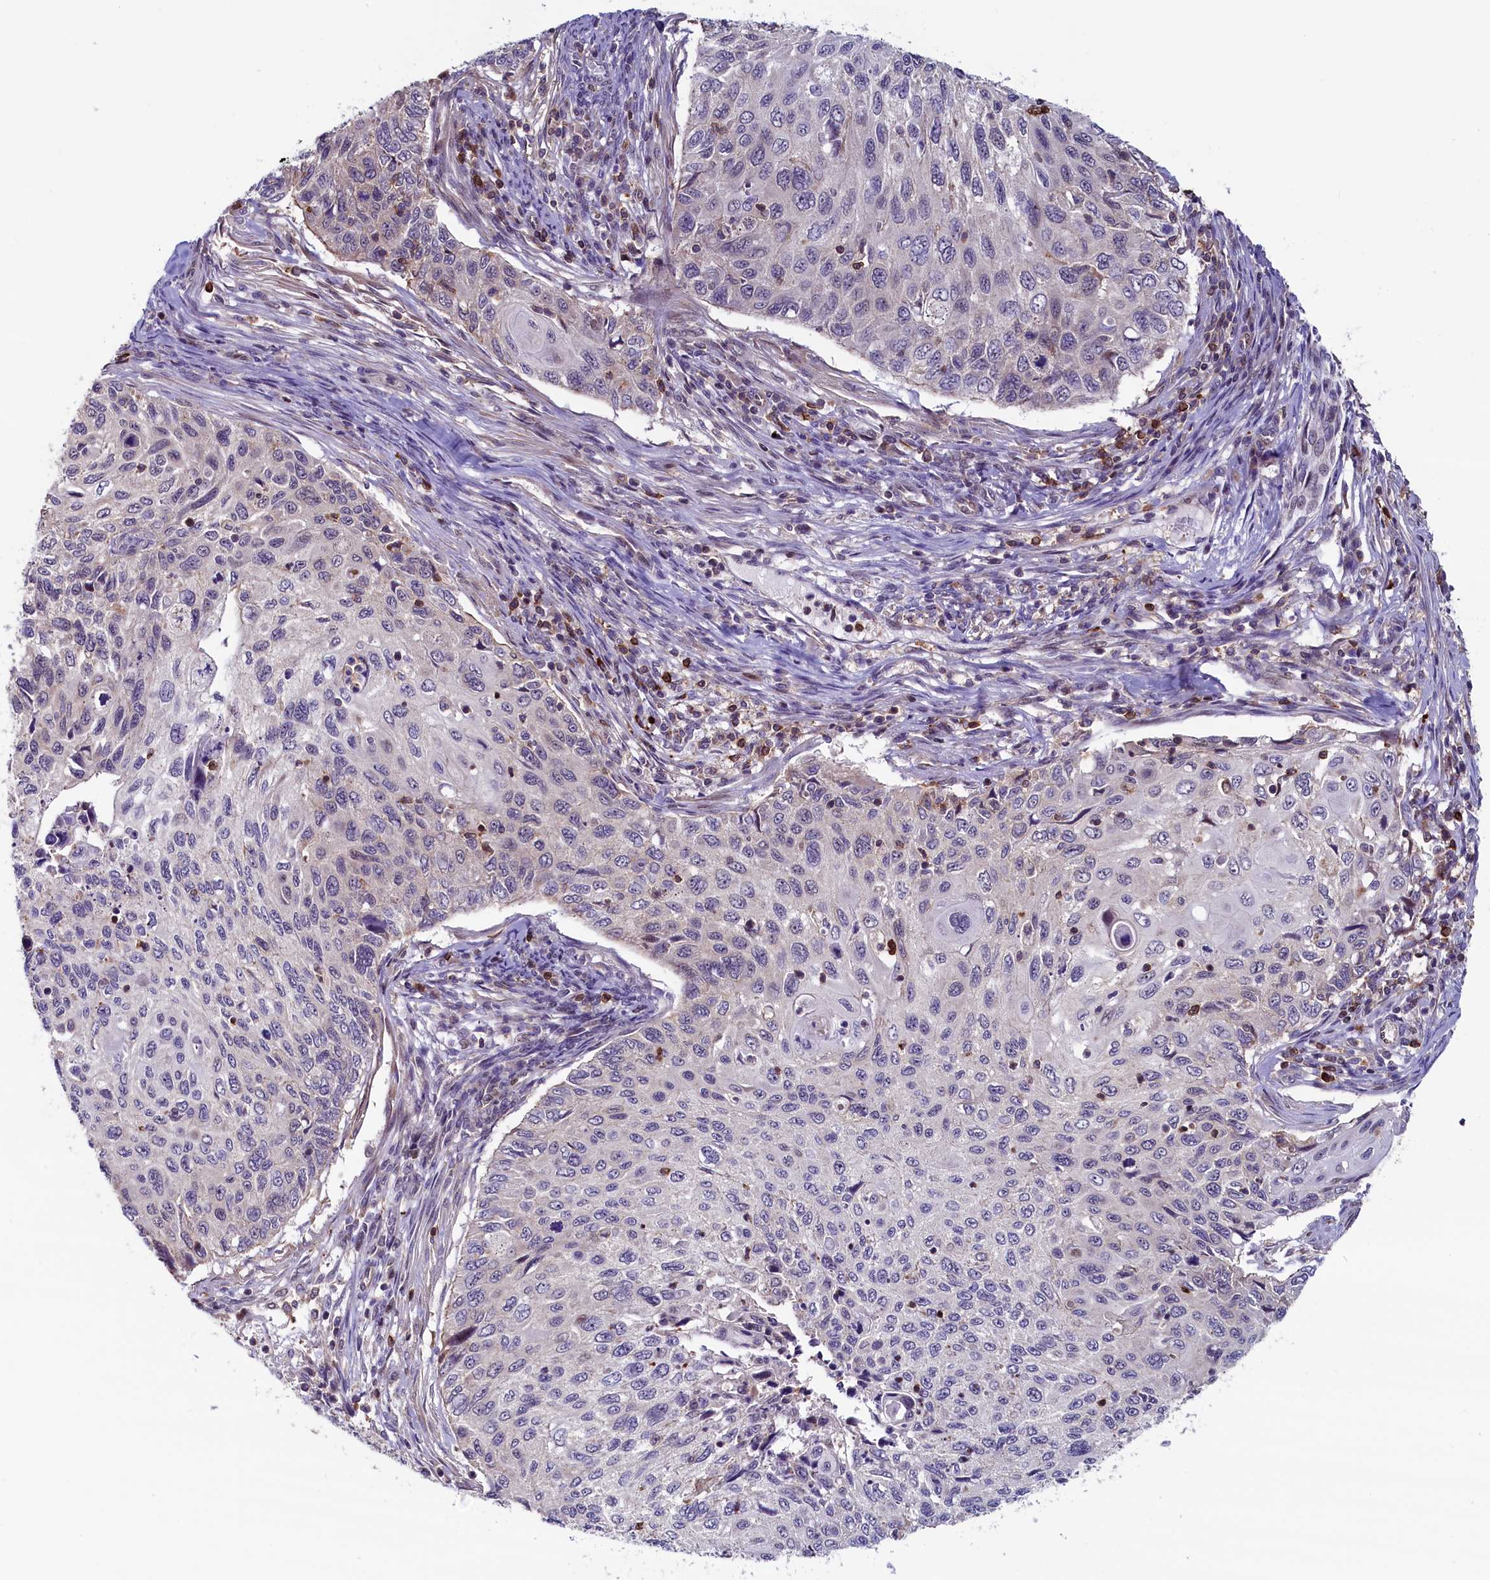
{"staining": {"intensity": "moderate", "quantity": "<25%", "location": "cytoplasmic/membranous,nuclear"}, "tissue": "cervical cancer", "cell_type": "Tumor cells", "image_type": "cancer", "snomed": [{"axis": "morphology", "description": "Squamous cell carcinoma, NOS"}, {"axis": "topography", "description": "Cervix"}], "caption": "Immunohistochemistry (IHC) (DAB (3,3'-diaminobenzidine)) staining of cervical squamous cell carcinoma displays moderate cytoplasmic/membranous and nuclear protein staining in approximately <25% of tumor cells.", "gene": "CIAPIN1", "patient": {"sex": "female", "age": 70}}